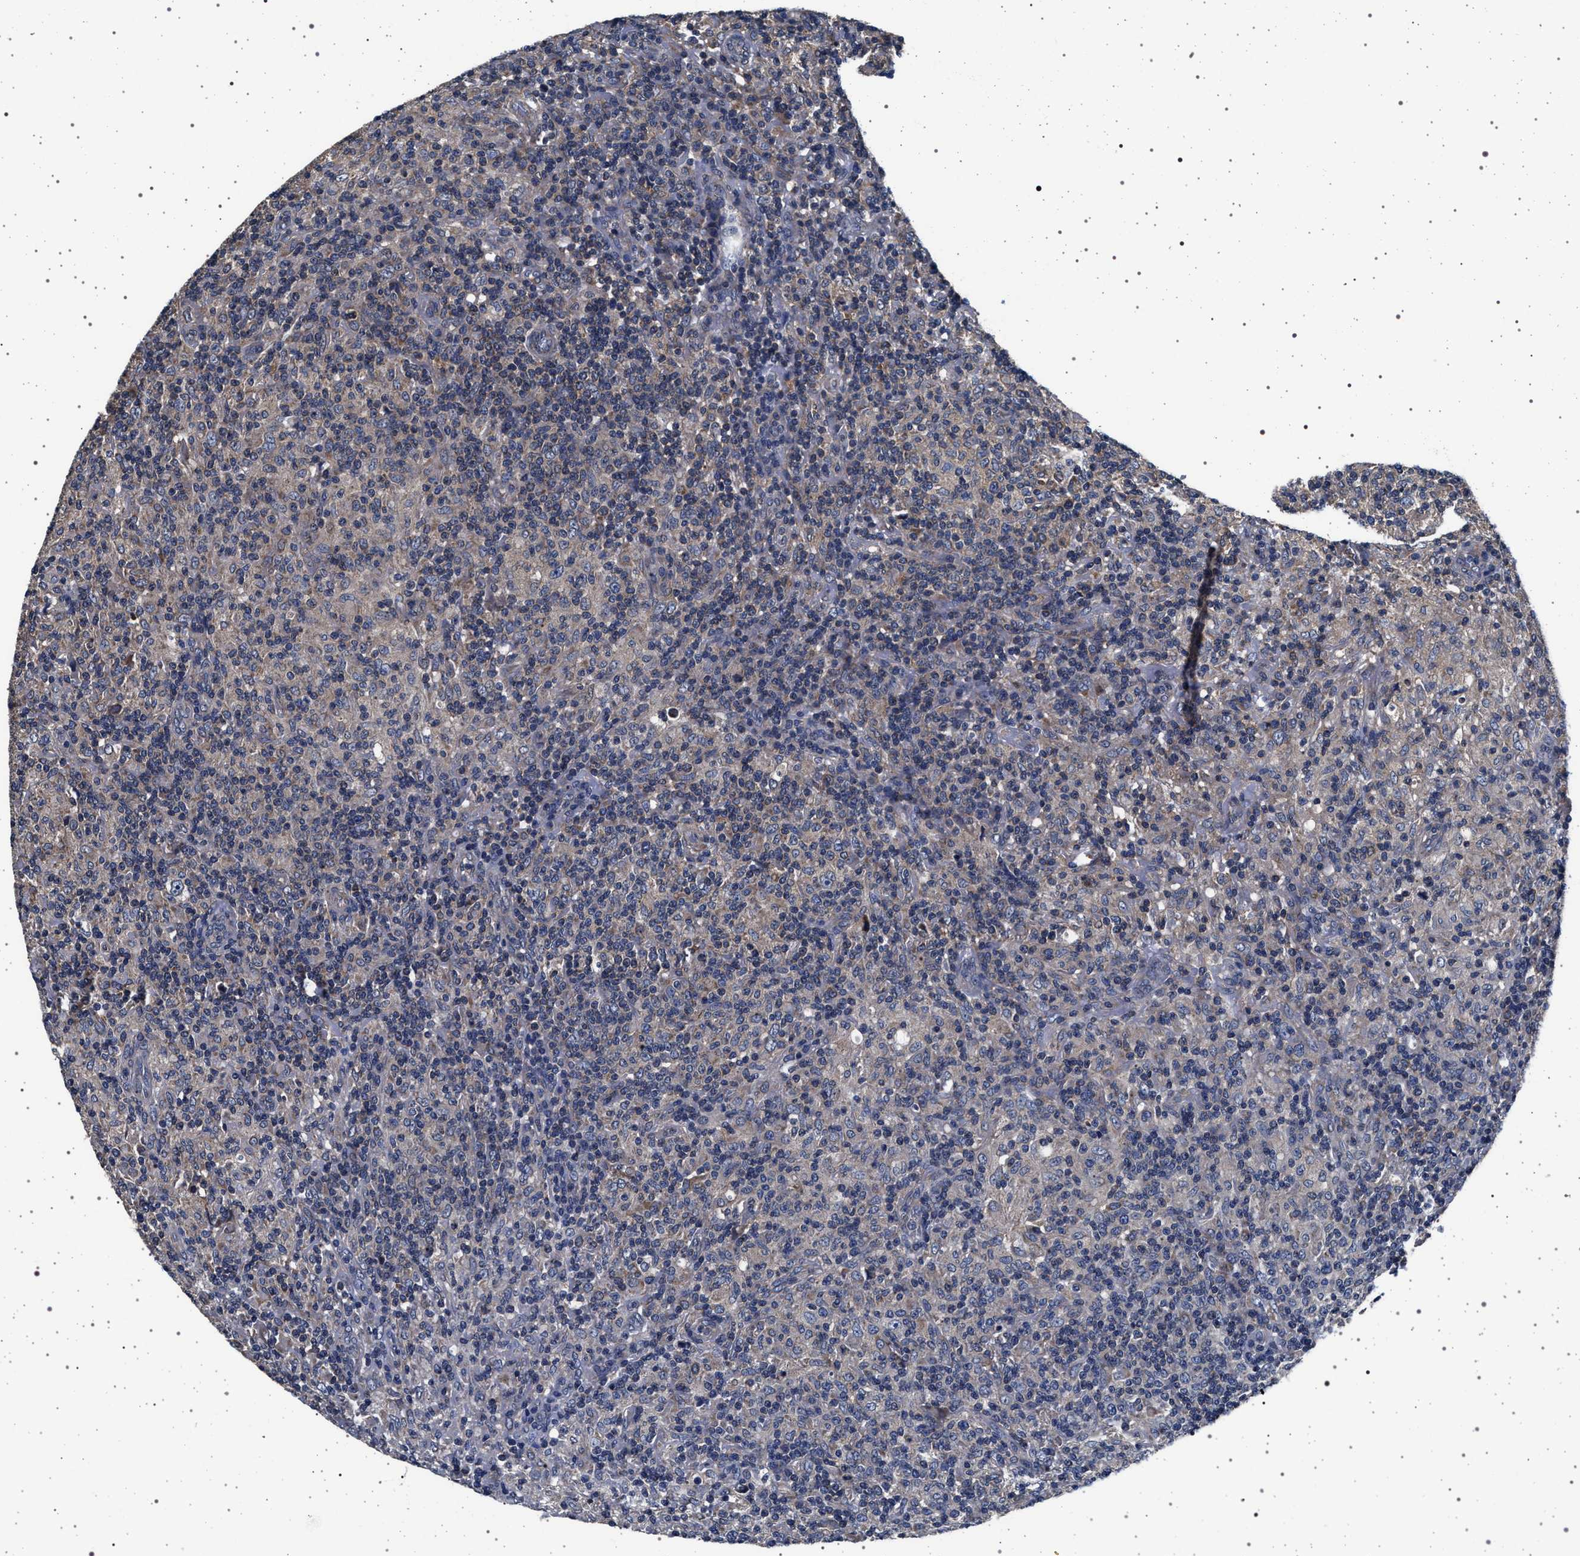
{"staining": {"intensity": "negative", "quantity": "none", "location": "none"}, "tissue": "lymphoma", "cell_type": "Tumor cells", "image_type": "cancer", "snomed": [{"axis": "morphology", "description": "Hodgkin's disease, NOS"}, {"axis": "topography", "description": "Lymph node"}], "caption": "This is a micrograph of IHC staining of Hodgkin's disease, which shows no staining in tumor cells.", "gene": "MAP3K2", "patient": {"sex": "male", "age": 70}}